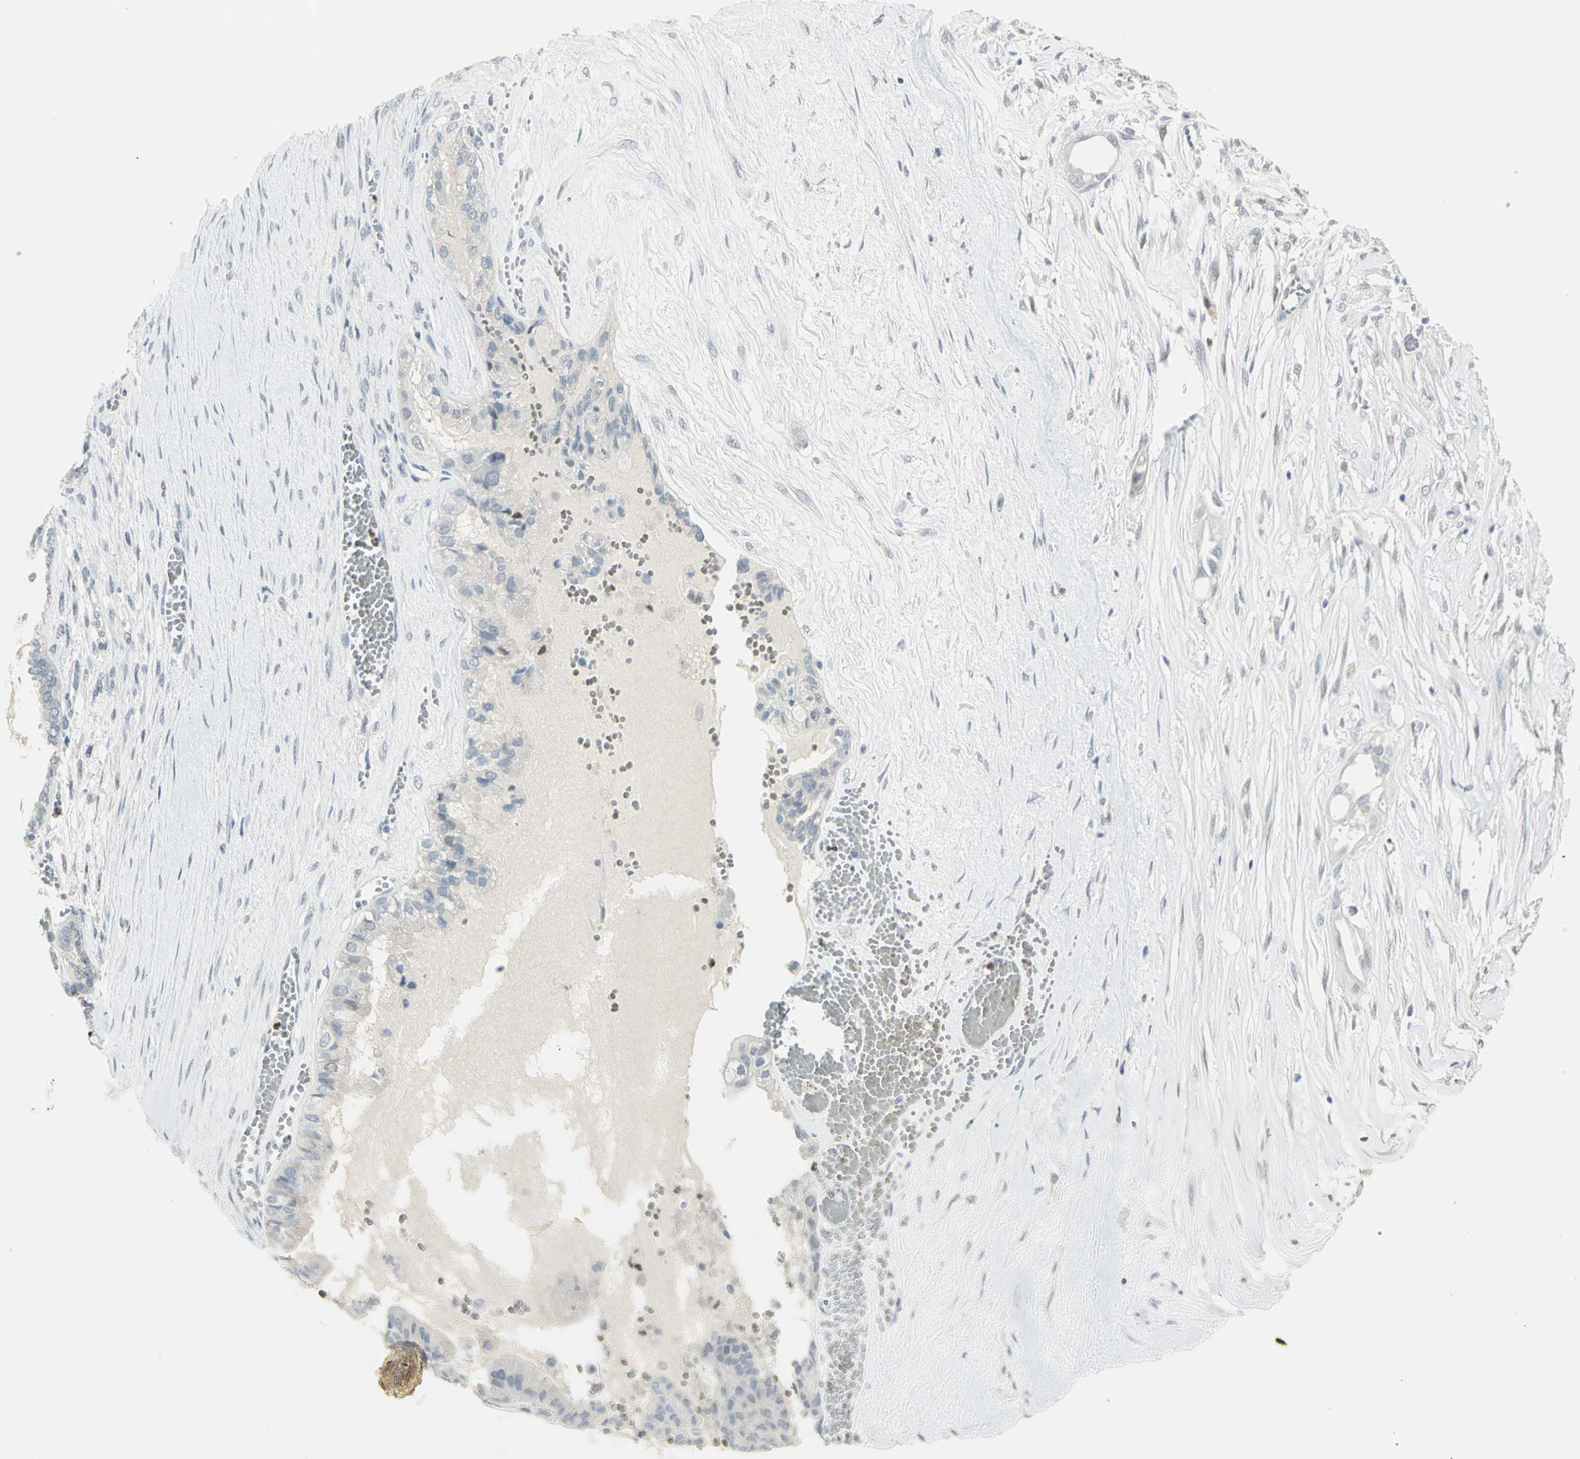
{"staining": {"intensity": "weak", "quantity": "<25%", "location": "nuclear"}, "tissue": "ovarian cancer", "cell_type": "Tumor cells", "image_type": "cancer", "snomed": [{"axis": "morphology", "description": "Carcinoma, NOS"}, {"axis": "morphology", "description": "Carcinoma, endometroid"}, {"axis": "topography", "description": "Ovary"}], "caption": "Image shows no protein staining in tumor cells of carcinoma (ovarian) tissue. Brightfield microscopy of immunohistochemistry stained with DAB (3,3'-diaminobenzidine) (brown) and hematoxylin (blue), captured at high magnification.", "gene": "BCL6", "patient": {"sex": "female", "age": 50}}